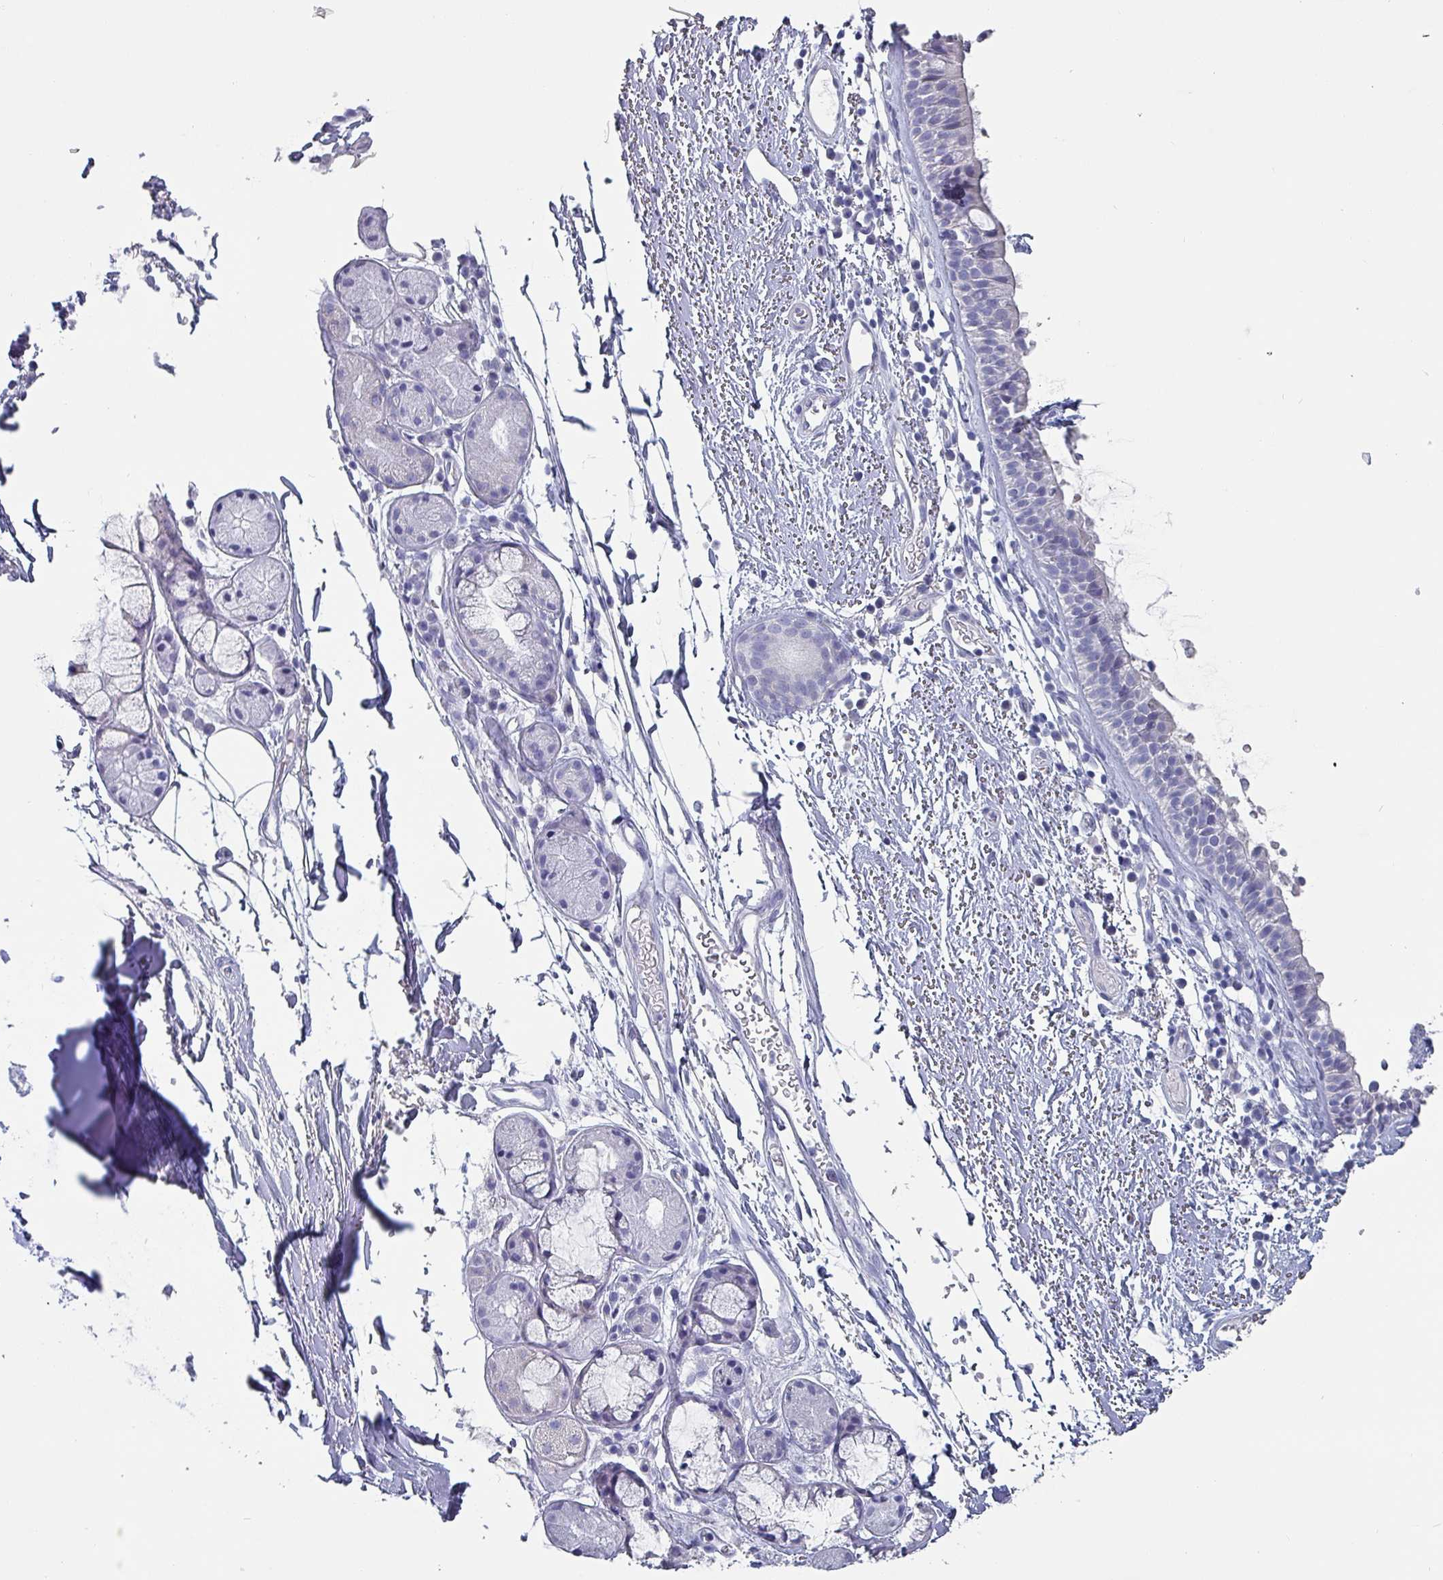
{"staining": {"intensity": "negative", "quantity": "none", "location": "none"}, "tissue": "nasopharynx", "cell_type": "Respiratory epithelial cells", "image_type": "normal", "snomed": [{"axis": "morphology", "description": "Normal tissue, NOS"}, {"axis": "topography", "description": "Cartilage tissue"}, {"axis": "topography", "description": "Nasopharynx"}], "caption": "A micrograph of nasopharynx stained for a protein exhibits no brown staining in respiratory epithelial cells. The staining was performed using DAB (3,3'-diaminobenzidine) to visualize the protein expression in brown, while the nuclei were stained in blue with hematoxylin (Magnification: 20x).", "gene": "INS", "patient": {"sex": "male", "age": 56}}